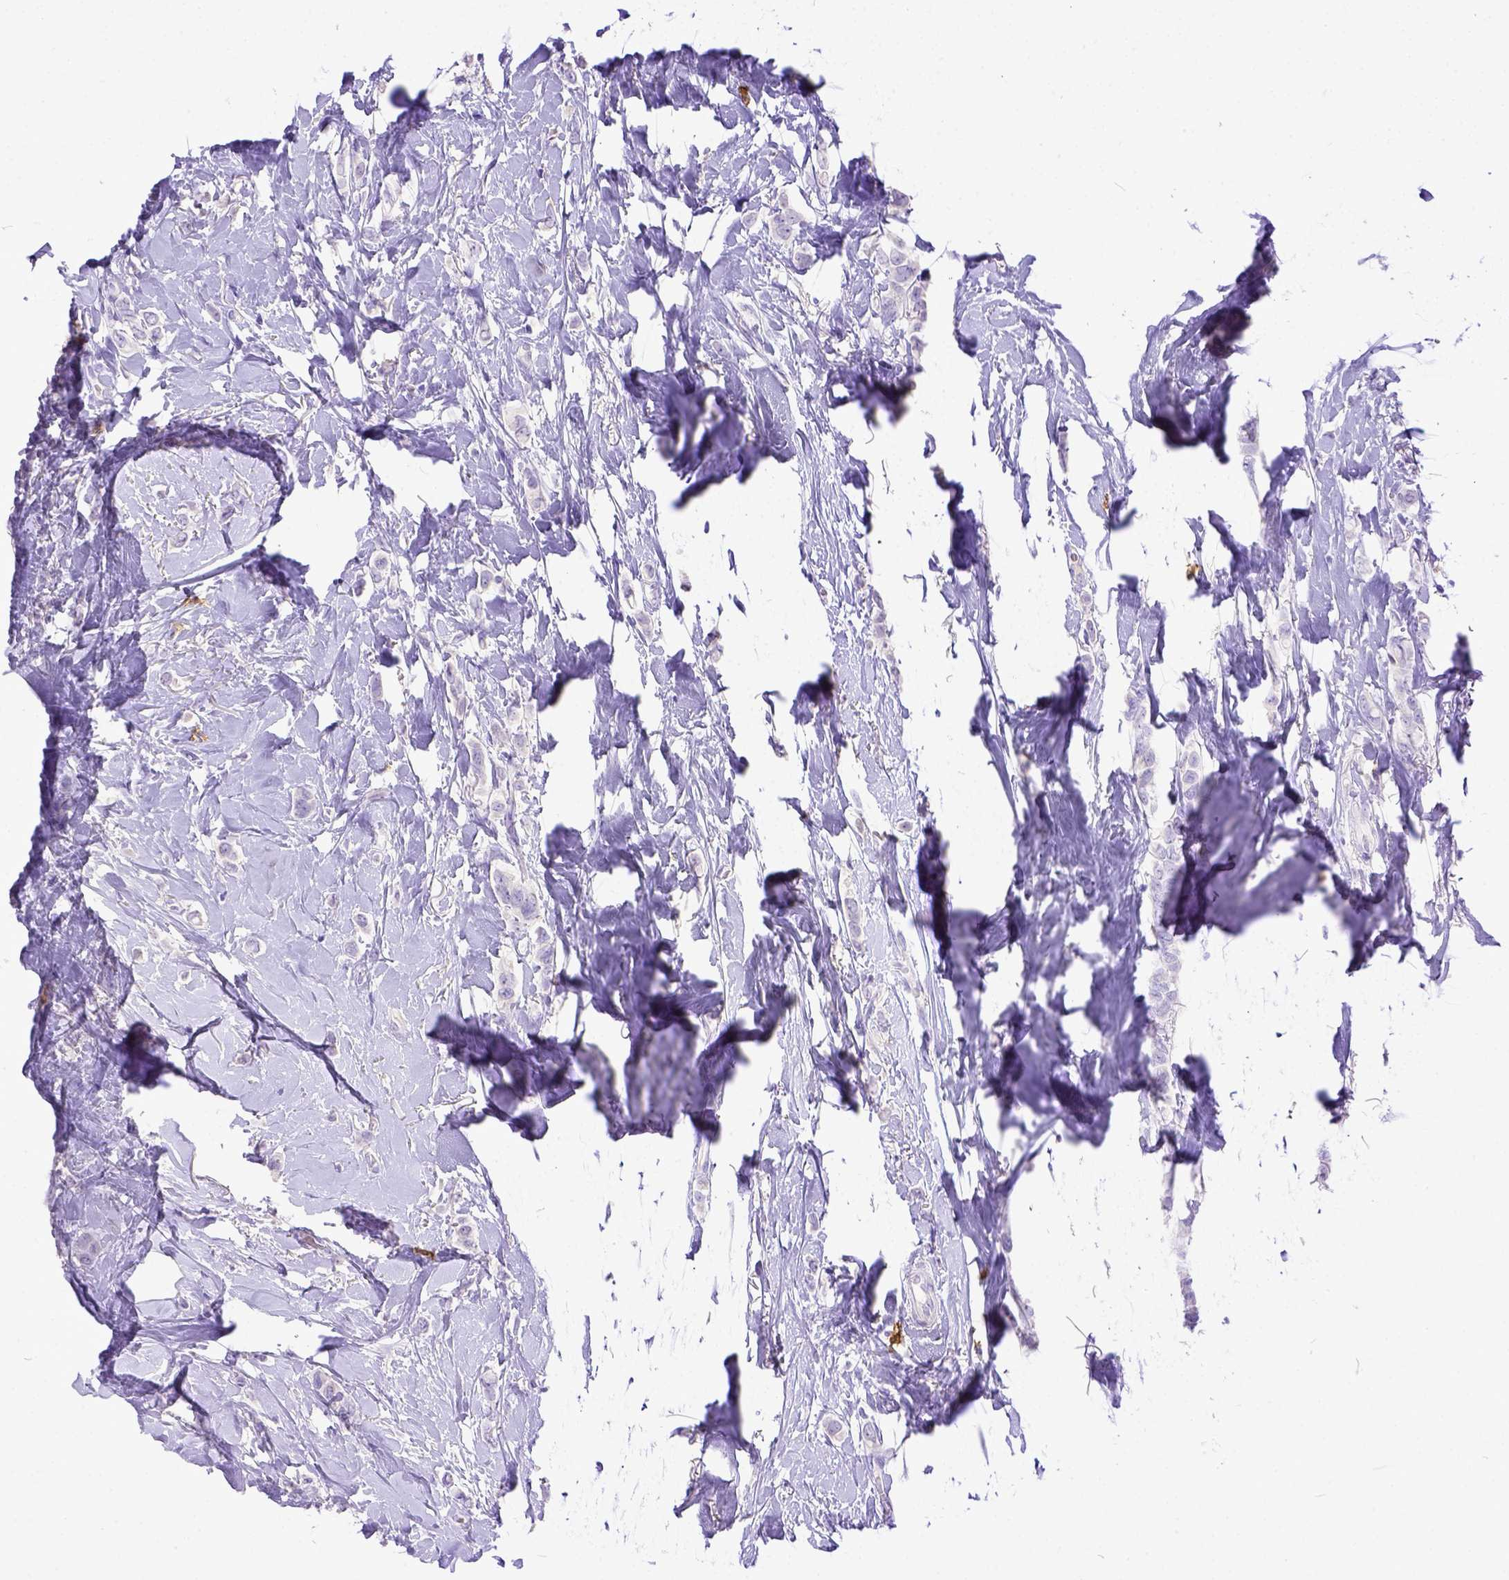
{"staining": {"intensity": "negative", "quantity": "none", "location": "none"}, "tissue": "breast cancer", "cell_type": "Tumor cells", "image_type": "cancer", "snomed": [{"axis": "morphology", "description": "Lobular carcinoma"}, {"axis": "topography", "description": "Breast"}], "caption": "Human breast cancer (lobular carcinoma) stained for a protein using IHC shows no expression in tumor cells.", "gene": "KIT", "patient": {"sex": "female", "age": 66}}